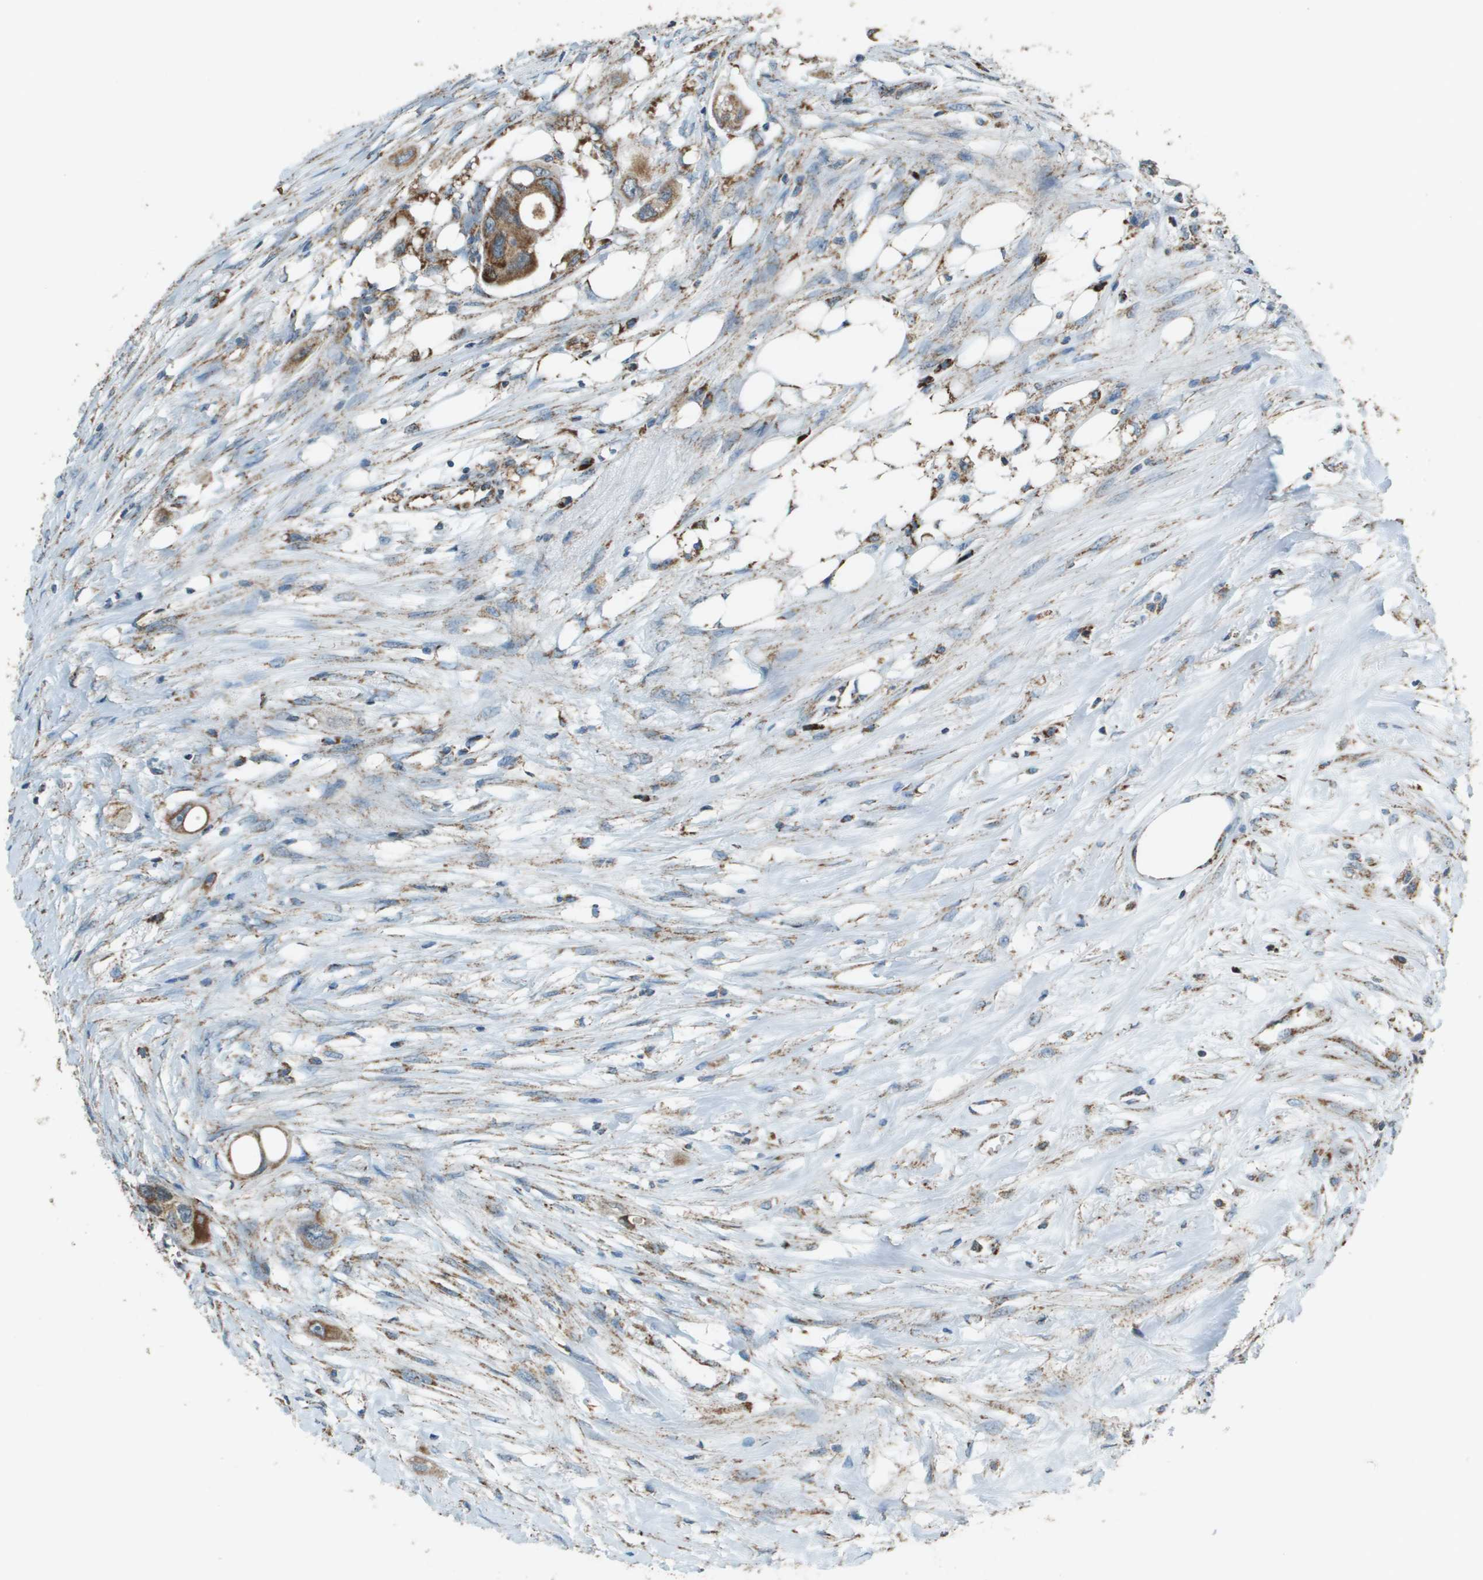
{"staining": {"intensity": "moderate", "quantity": ">75%", "location": "cytoplasmic/membranous"}, "tissue": "colorectal cancer", "cell_type": "Tumor cells", "image_type": "cancer", "snomed": [{"axis": "morphology", "description": "Adenocarcinoma, NOS"}, {"axis": "topography", "description": "Colon"}], "caption": "There is medium levels of moderate cytoplasmic/membranous staining in tumor cells of colorectal cancer, as demonstrated by immunohistochemical staining (brown color).", "gene": "FH", "patient": {"sex": "female", "age": 57}}